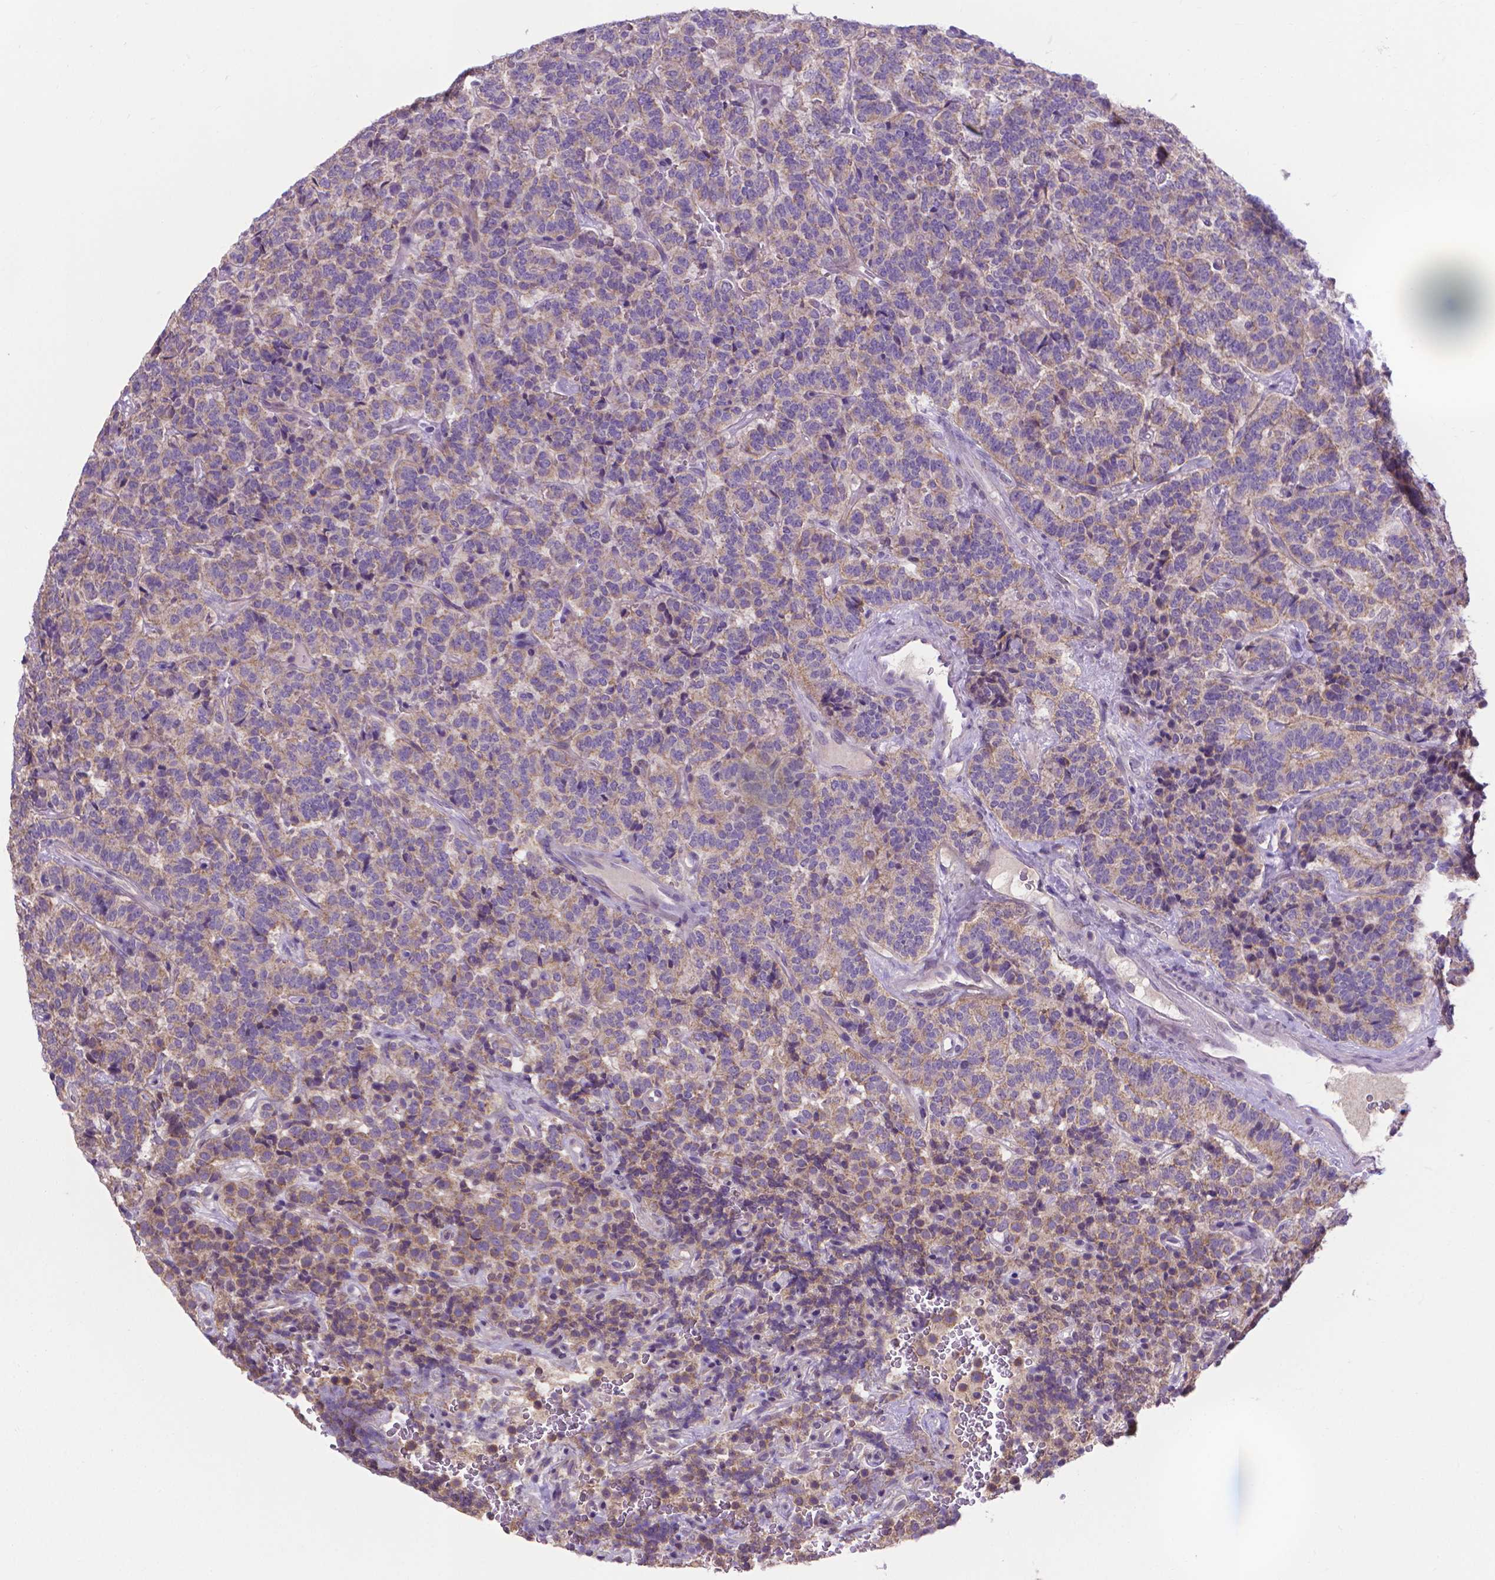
{"staining": {"intensity": "weak", "quantity": "25%-75%", "location": "cytoplasmic/membranous"}, "tissue": "carcinoid", "cell_type": "Tumor cells", "image_type": "cancer", "snomed": [{"axis": "morphology", "description": "Carcinoid, malignant, NOS"}, {"axis": "topography", "description": "Pancreas"}], "caption": "A histopathology image of human malignant carcinoid stained for a protein shows weak cytoplasmic/membranous brown staining in tumor cells.", "gene": "GPR63", "patient": {"sex": "male", "age": 36}}